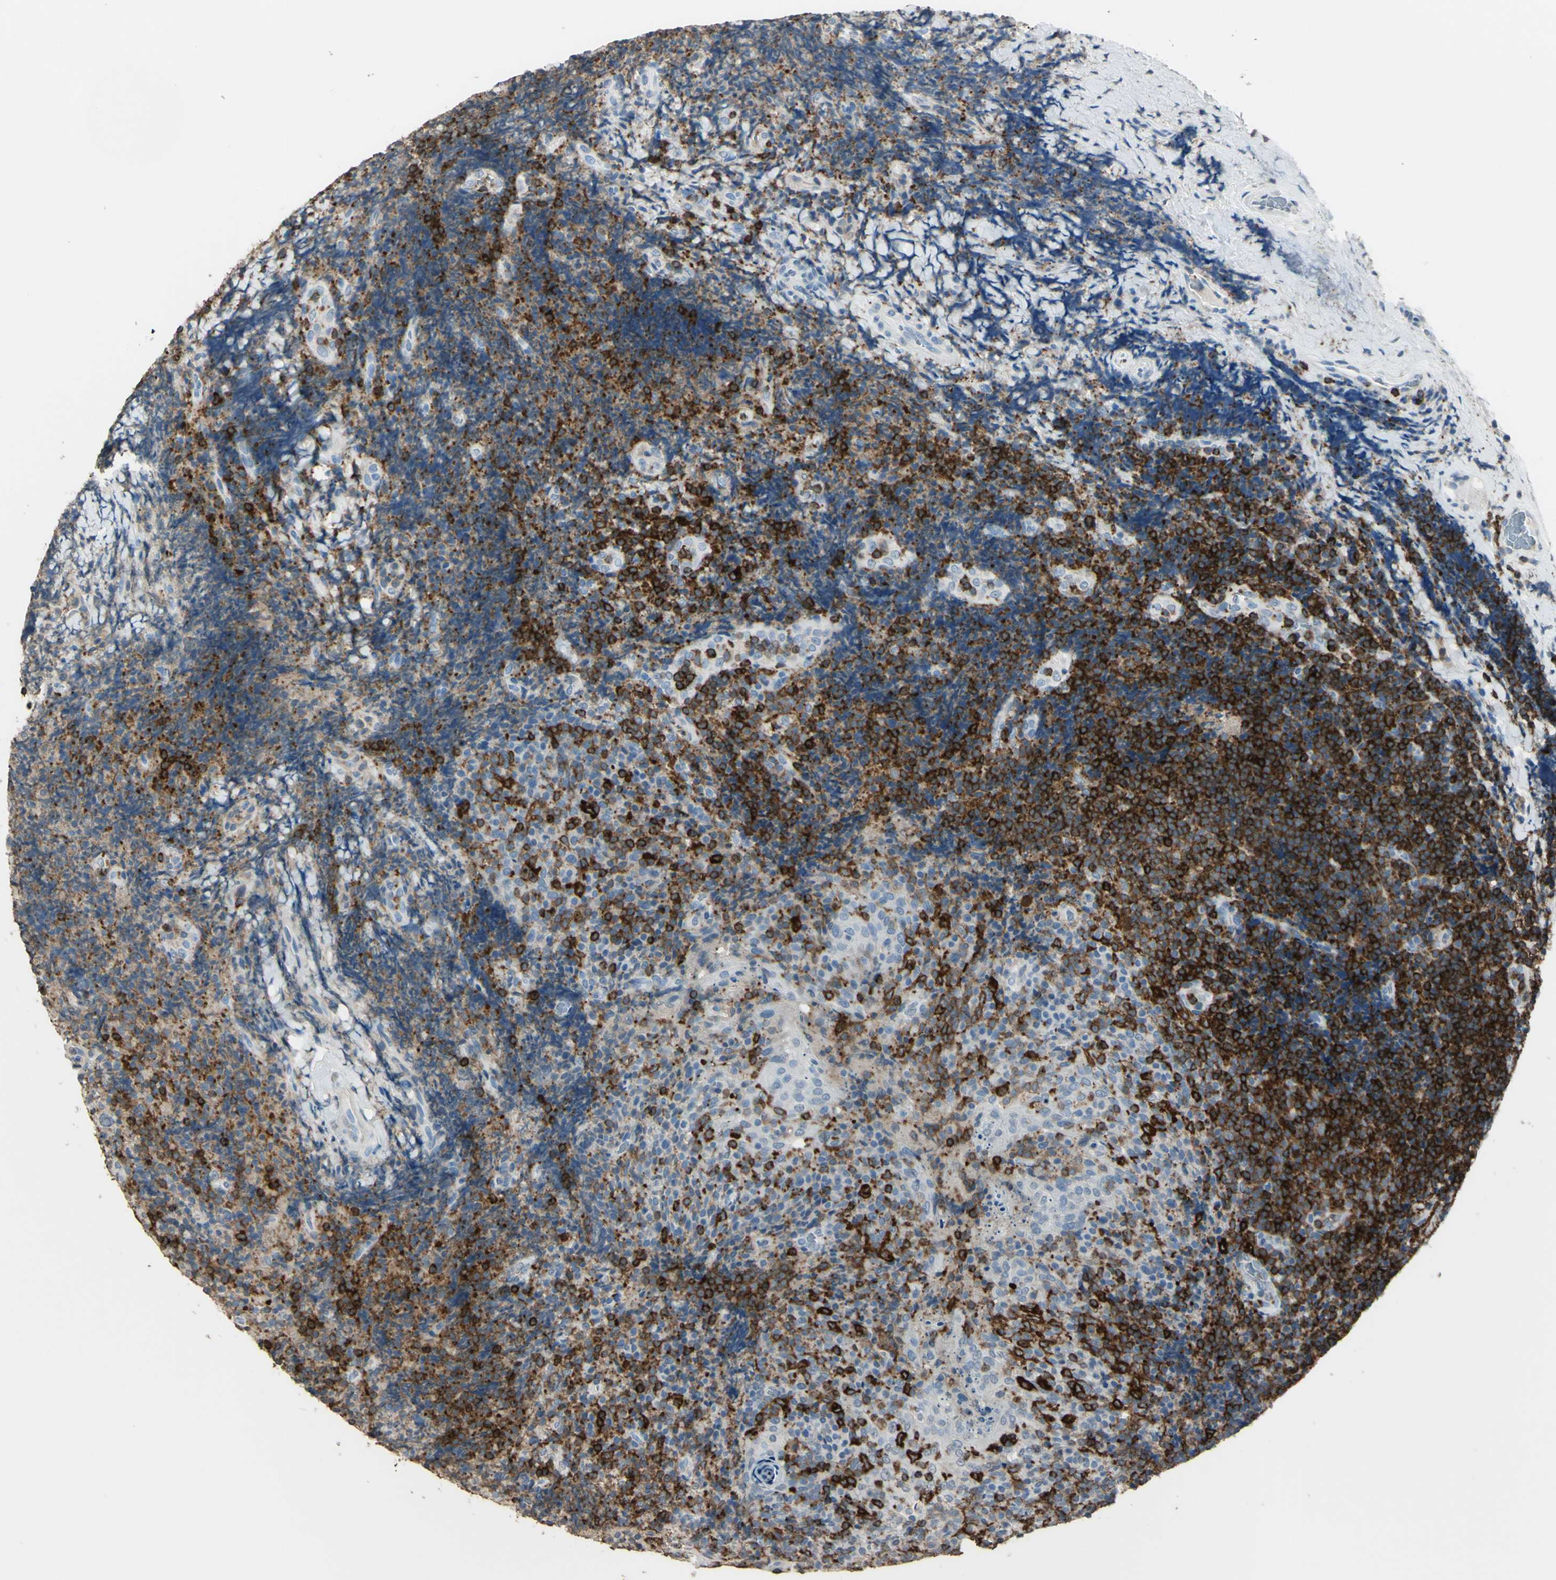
{"staining": {"intensity": "strong", "quantity": ">75%", "location": "cytoplasmic/membranous"}, "tissue": "lymphoma", "cell_type": "Tumor cells", "image_type": "cancer", "snomed": [{"axis": "morphology", "description": "Malignant lymphoma, non-Hodgkin's type, High grade"}, {"axis": "topography", "description": "Tonsil"}], "caption": "An IHC image of tumor tissue is shown. Protein staining in brown labels strong cytoplasmic/membranous positivity in lymphoma within tumor cells. (DAB (3,3'-diaminobenzidine) IHC with brightfield microscopy, high magnification).", "gene": "PSTPIP1", "patient": {"sex": "female", "age": 36}}